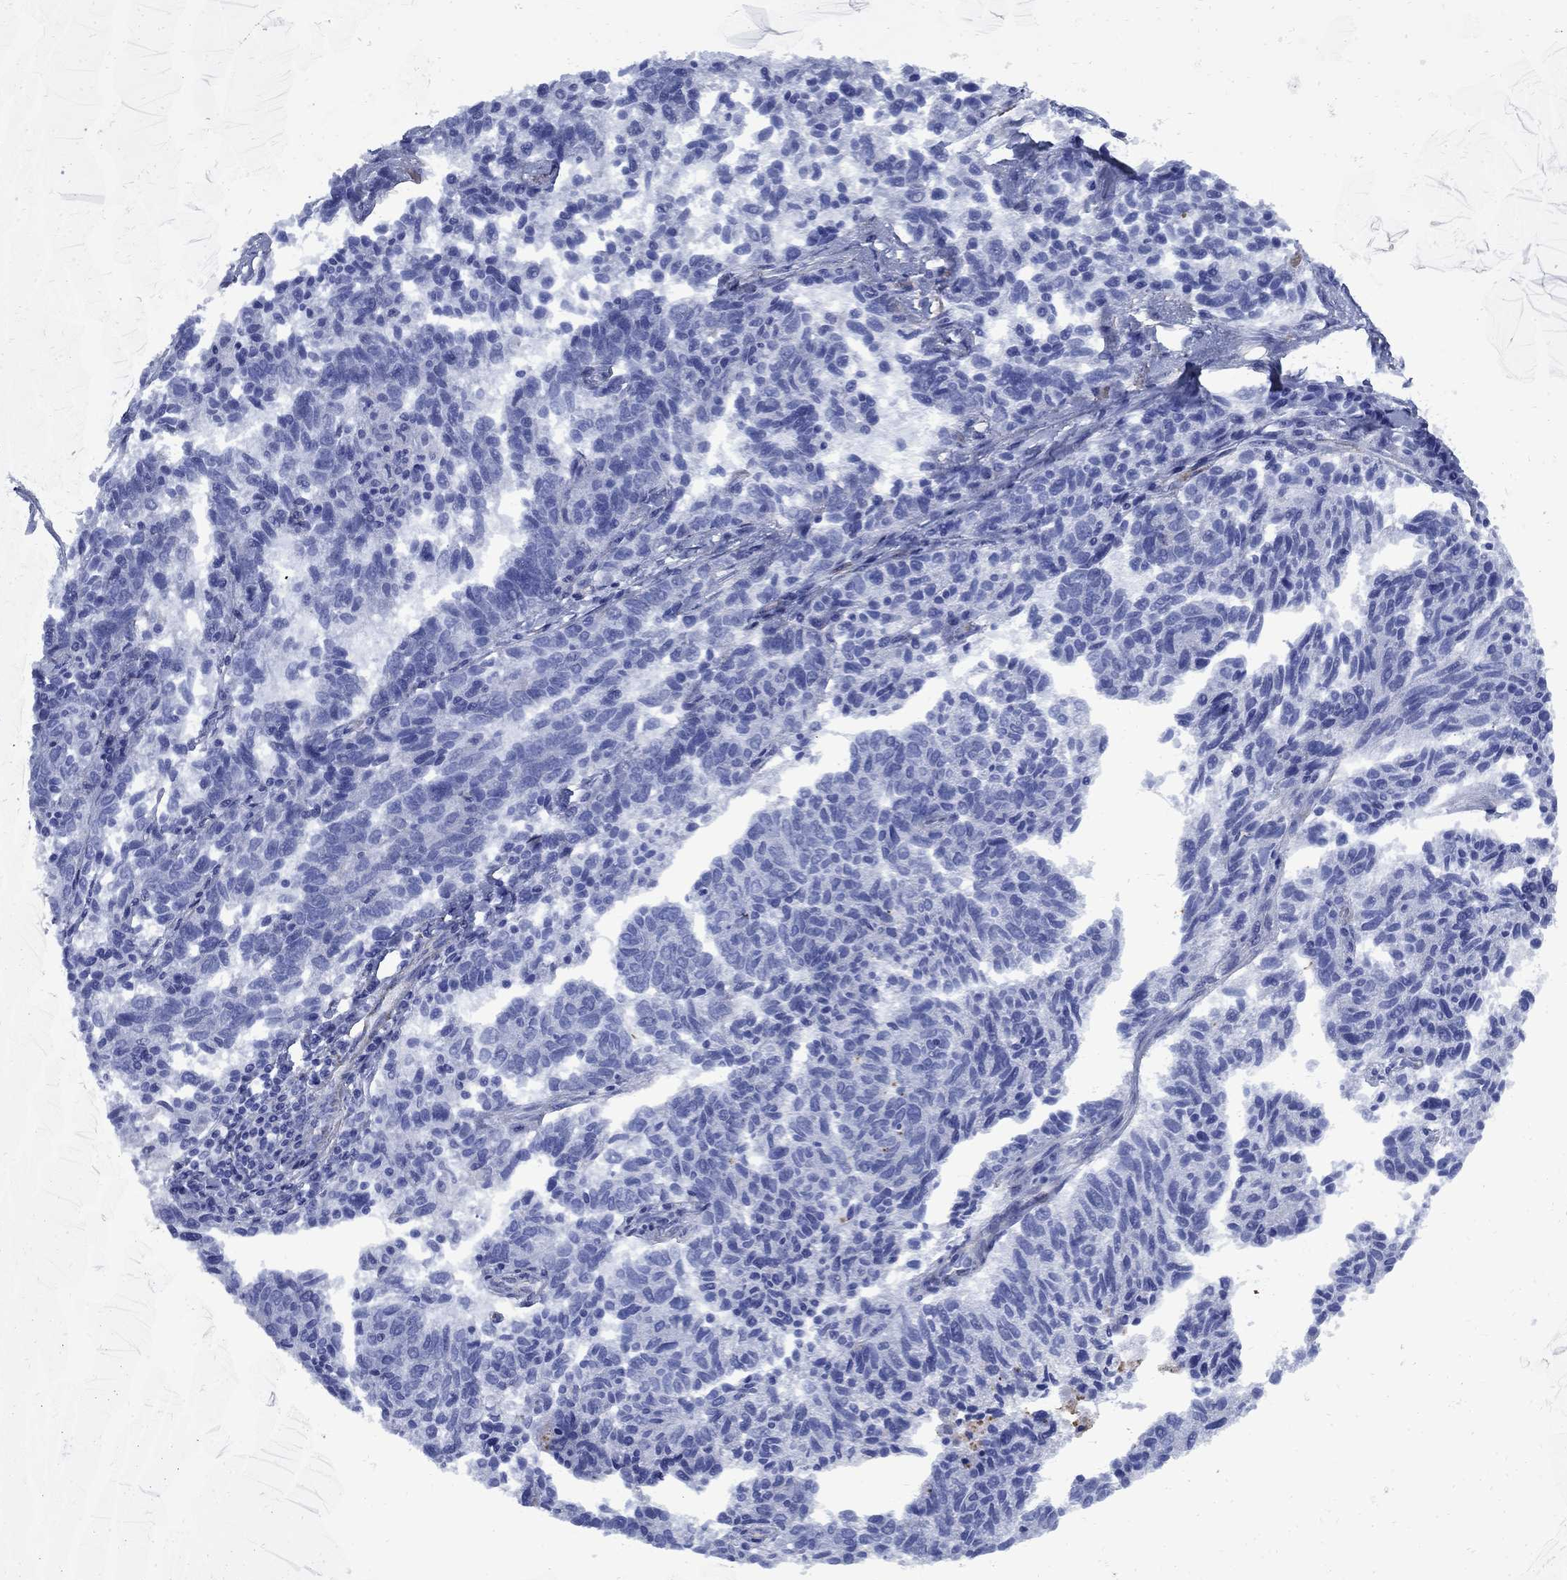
{"staining": {"intensity": "negative", "quantity": "none", "location": "none"}, "tissue": "ovarian cancer", "cell_type": "Tumor cells", "image_type": "cancer", "snomed": [{"axis": "morphology", "description": "Cystadenocarcinoma, serous, NOS"}, {"axis": "topography", "description": "Ovary"}], "caption": "The histopathology image displays no staining of tumor cells in ovarian cancer (serous cystadenocarcinoma). (Stains: DAB (3,3'-diaminobenzidine) immunohistochemistry with hematoxylin counter stain, Microscopy: brightfield microscopy at high magnification).", "gene": "VTN", "patient": {"sex": "female", "age": 71}}